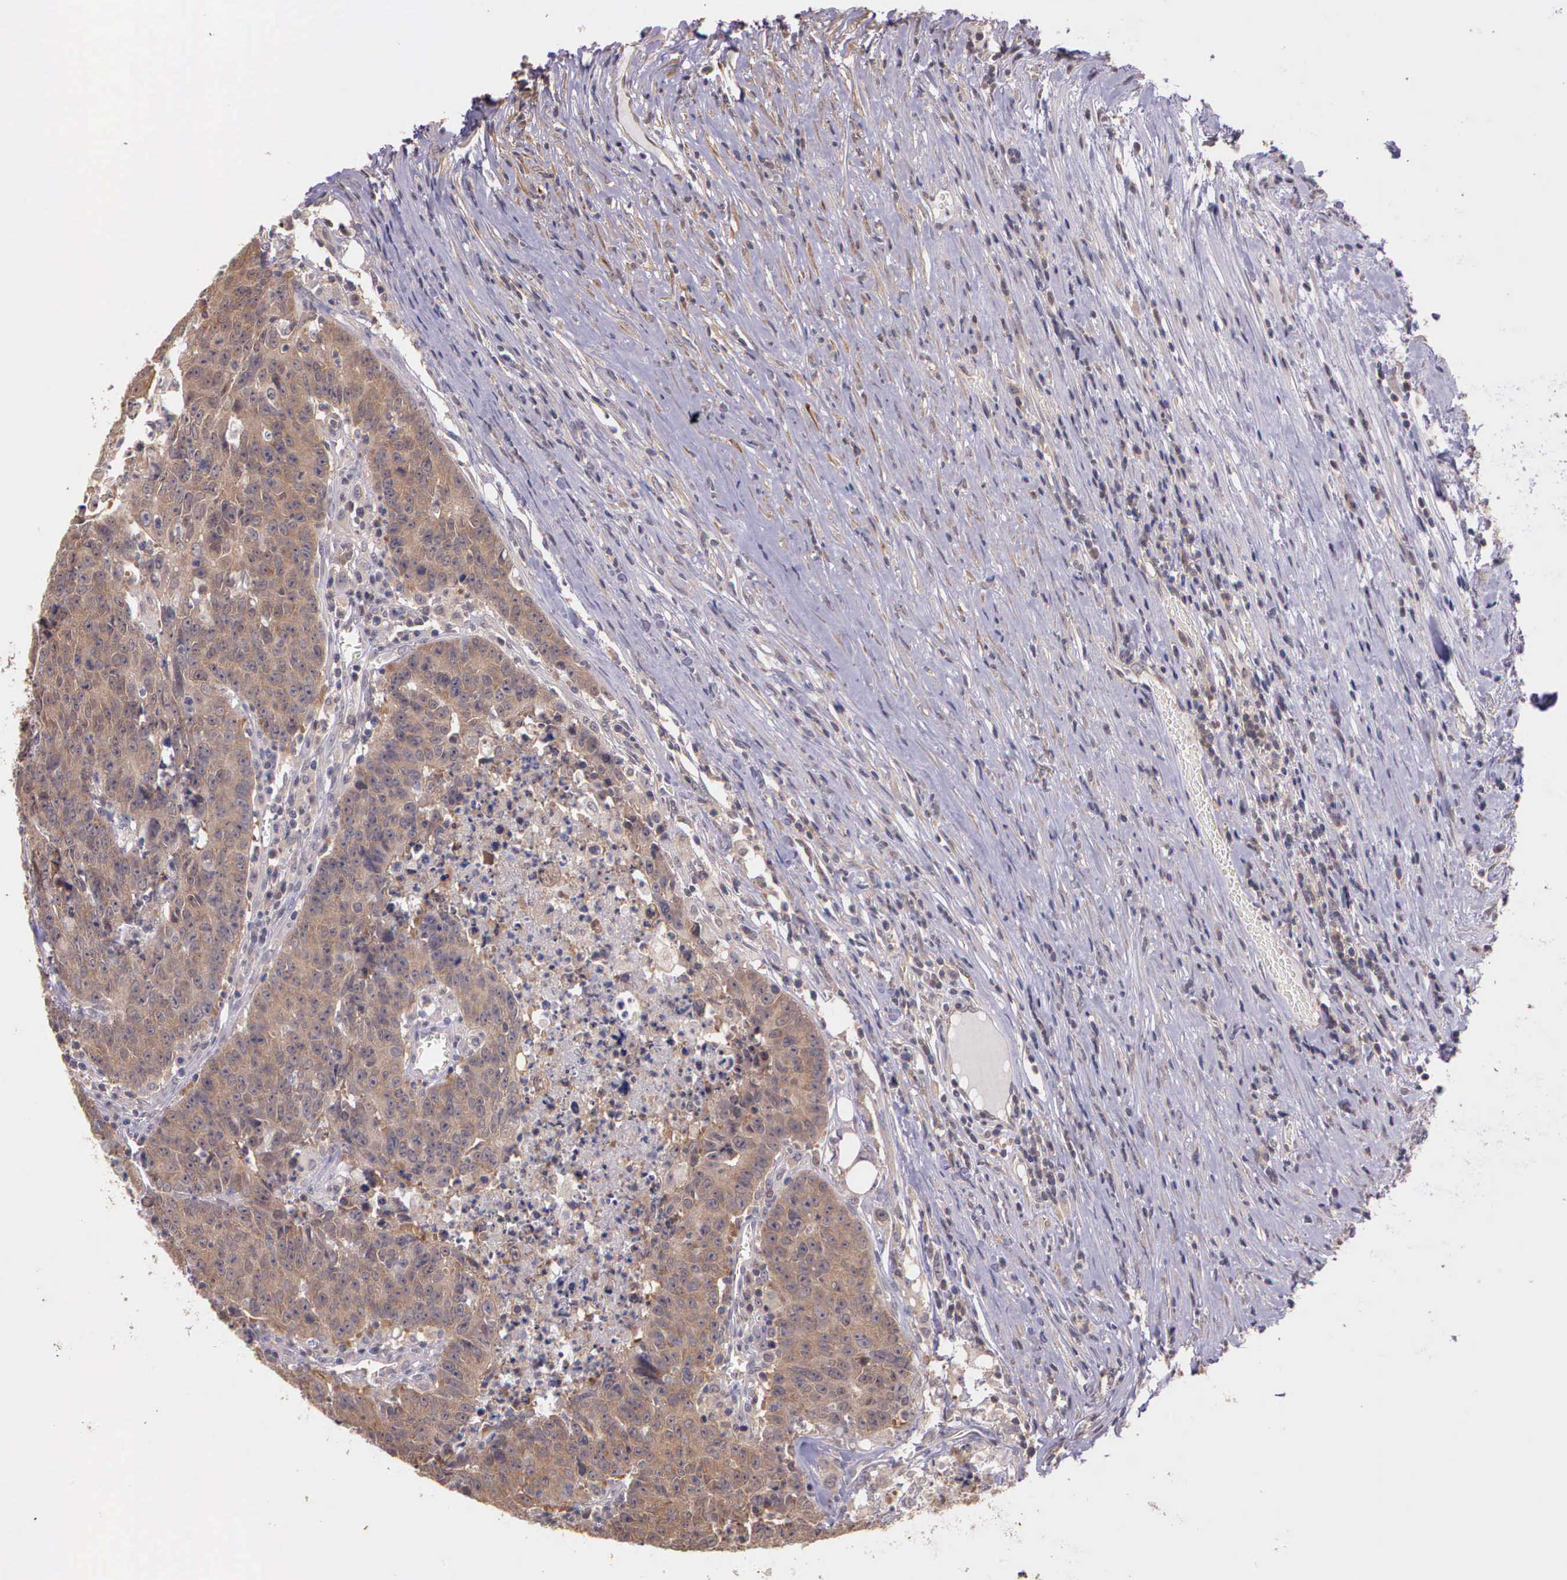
{"staining": {"intensity": "moderate", "quantity": ">75%", "location": "cytoplasmic/membranous"}, "tissue": "colorectal cancer", "cell_type": "Tumor cells", "image_type": "cancer", "snomed": [{"axis": "morphology", "description": "Adenocarcinoma, NOS"}, {"axis": "topography", "description": "Colon"}], "caption": "There is medium levels of moderate cytoplasmic/membranous staining in tumor cells of colorectal adenocarcinoma, as demonstrated by immunohistochemical staining (brown color).", "gene": "IGBP1", "patient": {"sex": "female", "age": 53}}